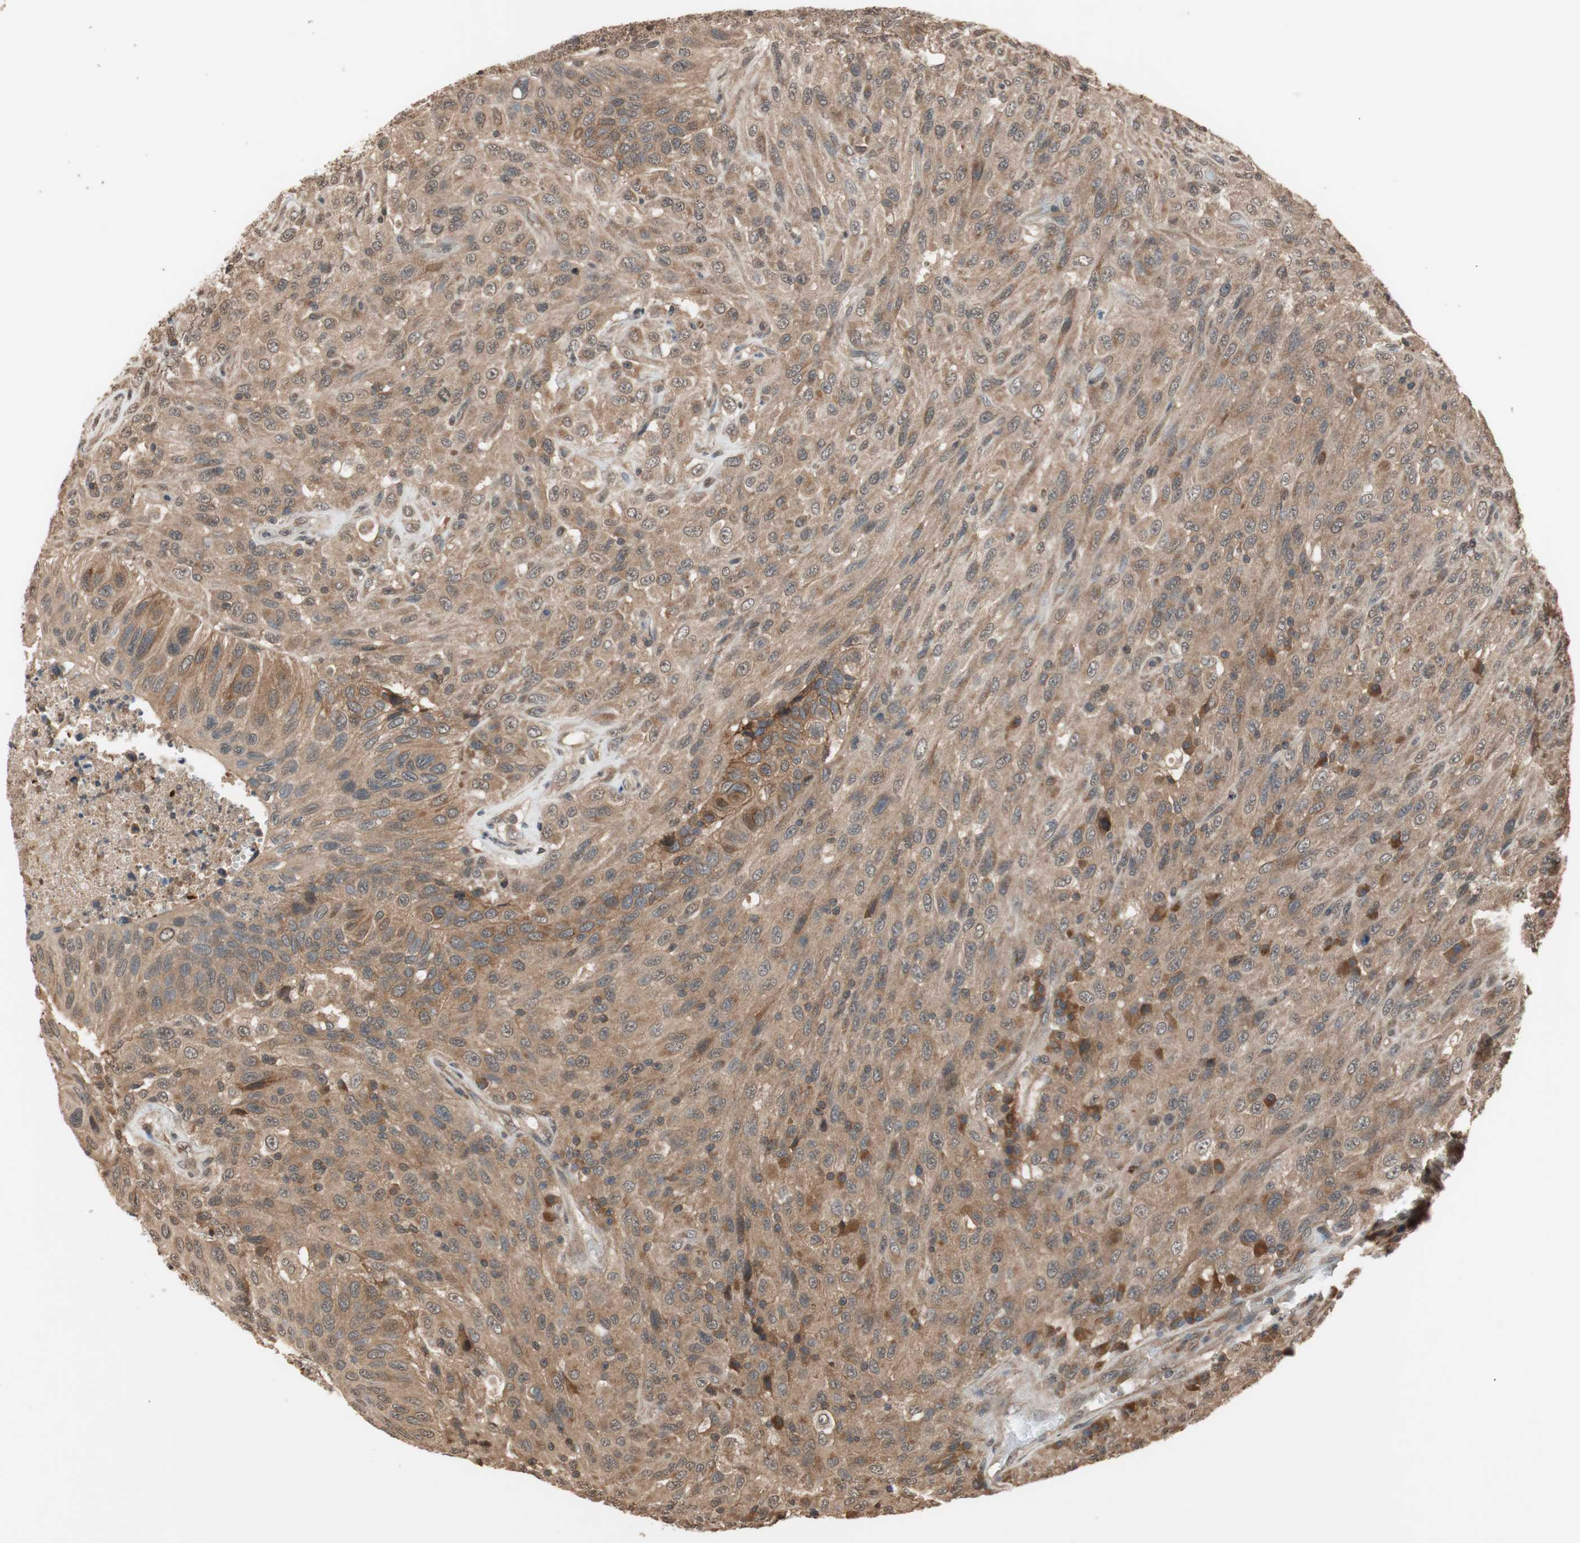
{"staining": {"intensity": "moderate", "quantity": ">75%", "location": "cytoplasmic/membranous"}, "tissue": "urothelial cancer", "cell_type": "Tumor cells", "image_type": "cancer", "snomed": [{"axis": "morphology", "description": "Urothelial carcinoma, High grade"}, {"axis": "topography", "description": "Urinary bladder"}], "caption": "Protein expression analysis of urothelial cancer displays moderate cytoplasmic/membranous expression in approximately >75% of tumor cells.", "gene": "TMEM230", "patient": {"sex": "male", "age": 66}}